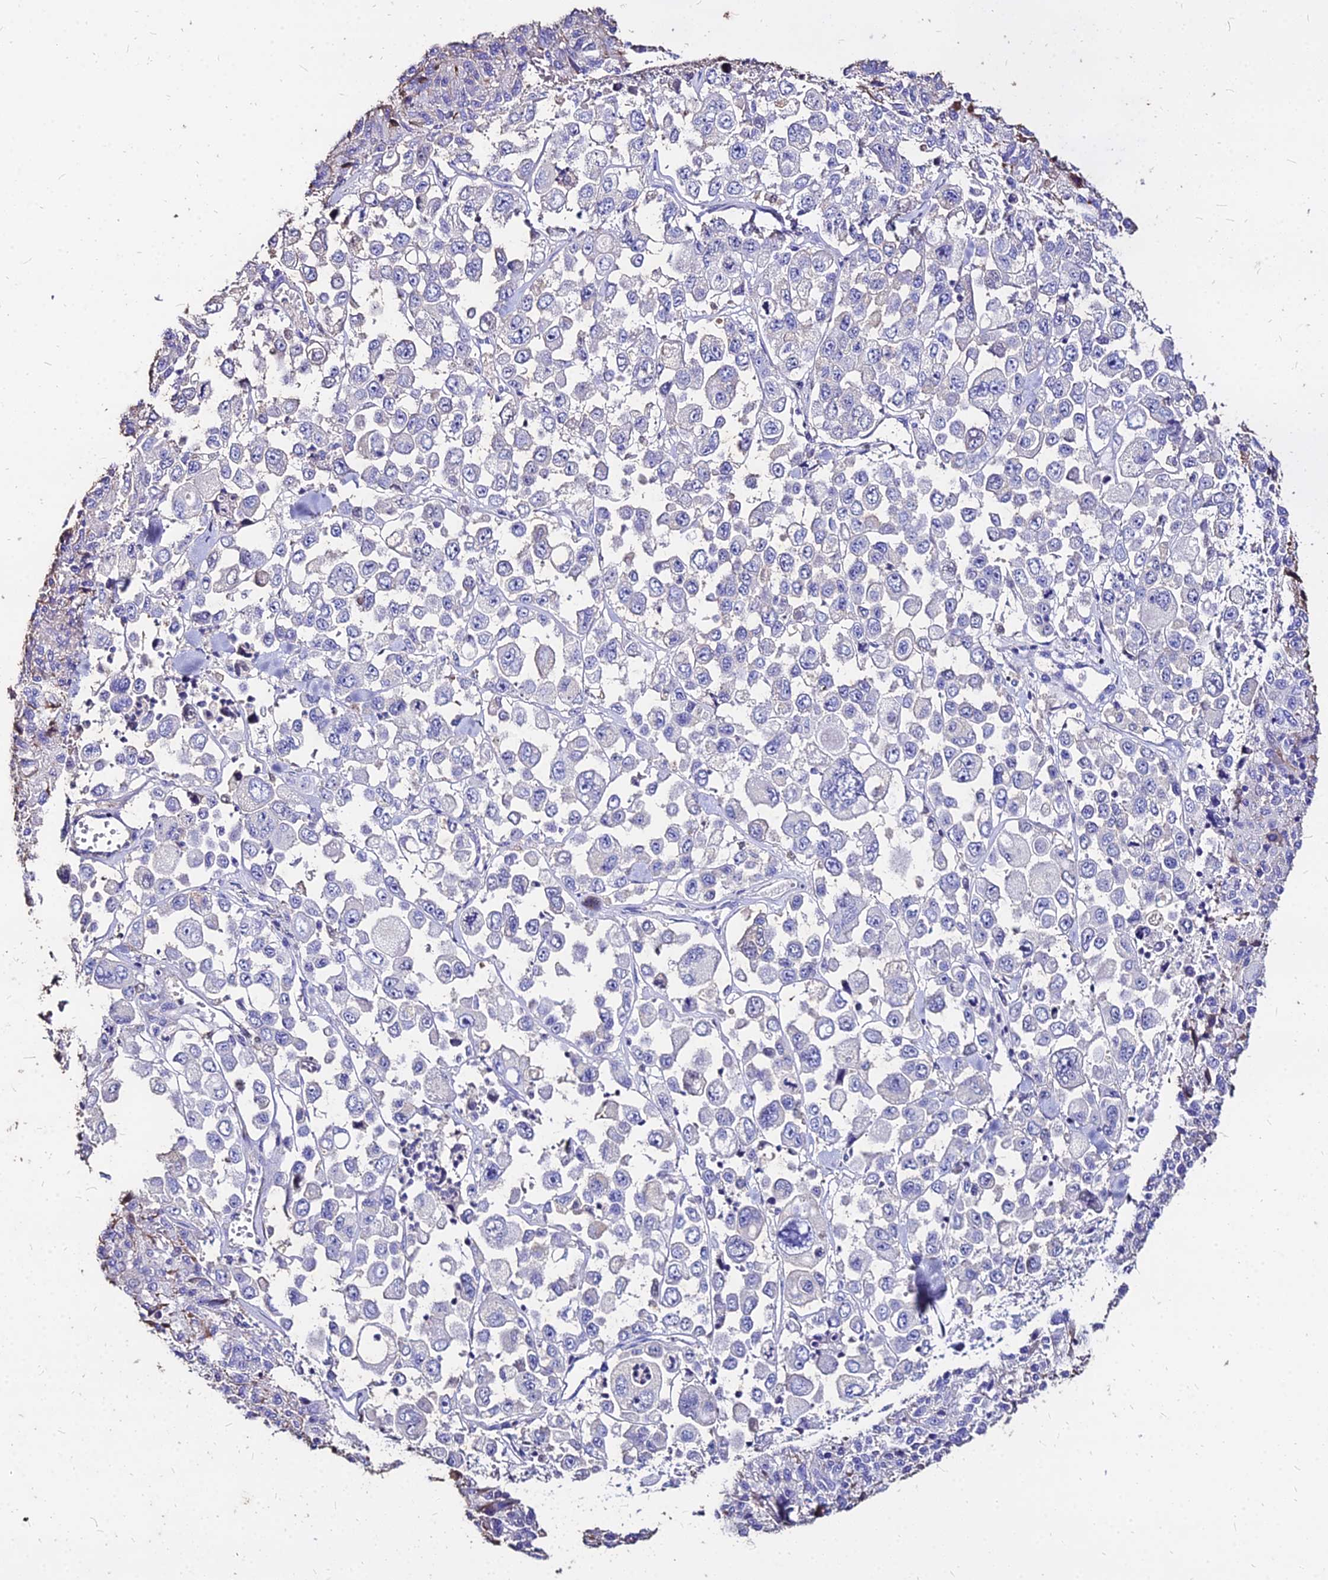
{"staining": {"intensity": "negative", "quantity": "none", "location": "none"}, "tissue": "melanoma", "cell_type": "Tumor cells", "image_type": "cancer", "snomed": [{"axis": "morphology", "description": "Malignant melanoma, Metastatic site"}, {"axis": "topography", "description": "Lymph node"}], "caption": "IHC image of human malignant melanoma (metastatic site) stained for a protein (brown), which shows no expression in tumor cells. Nuclei are stained in blue.", "gene": "NME5", "patient": {"sex": "female", "age": 54}}